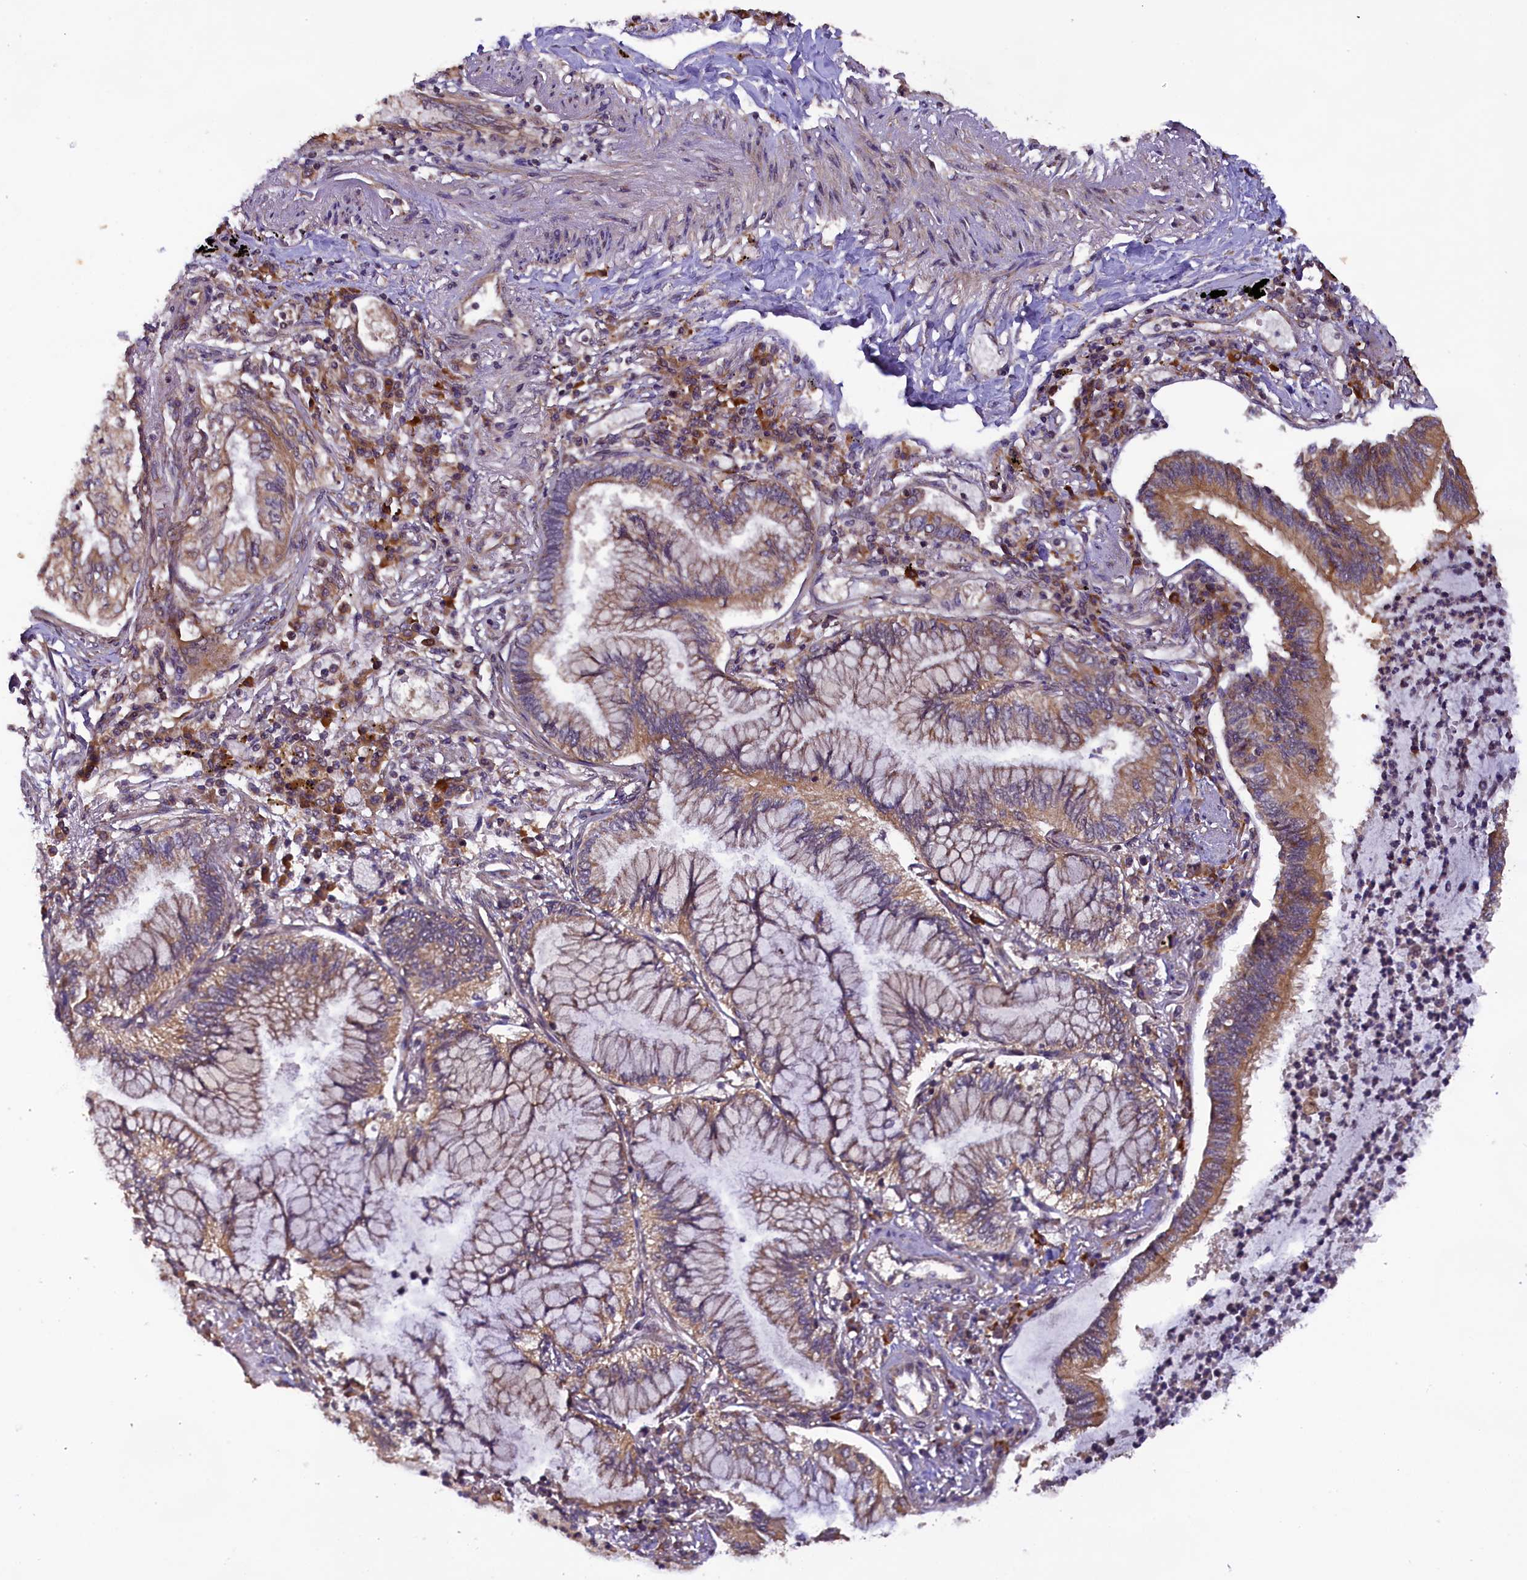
{"staining": {"intensity": "moderate", "quantity": ">75%", "location": "cytoplasmic/membranous"}, "tissue": "lung cancer", "cell_type": "Tumor cells", "image_type": "cancer", "snomed": [{"axis": "morphology", "description": "Adenocarcinoma, NOS"}, {"axis": "topography", "description": "Lung"}], "caption": "Lung cancer (adenocarcinoma) was stained to show a protein in brown. There is medium levels of moderate cytoplasmic/membranous staining in about >75% of tumor cells. (Stains: DAB (3,3'-diaminobenzidine) in brown, nuclei in blue, Microscopy: brightfield microscopy at high magnification).", "gene": "DOHH", "patient": {"sex": "female", "age": 70}}